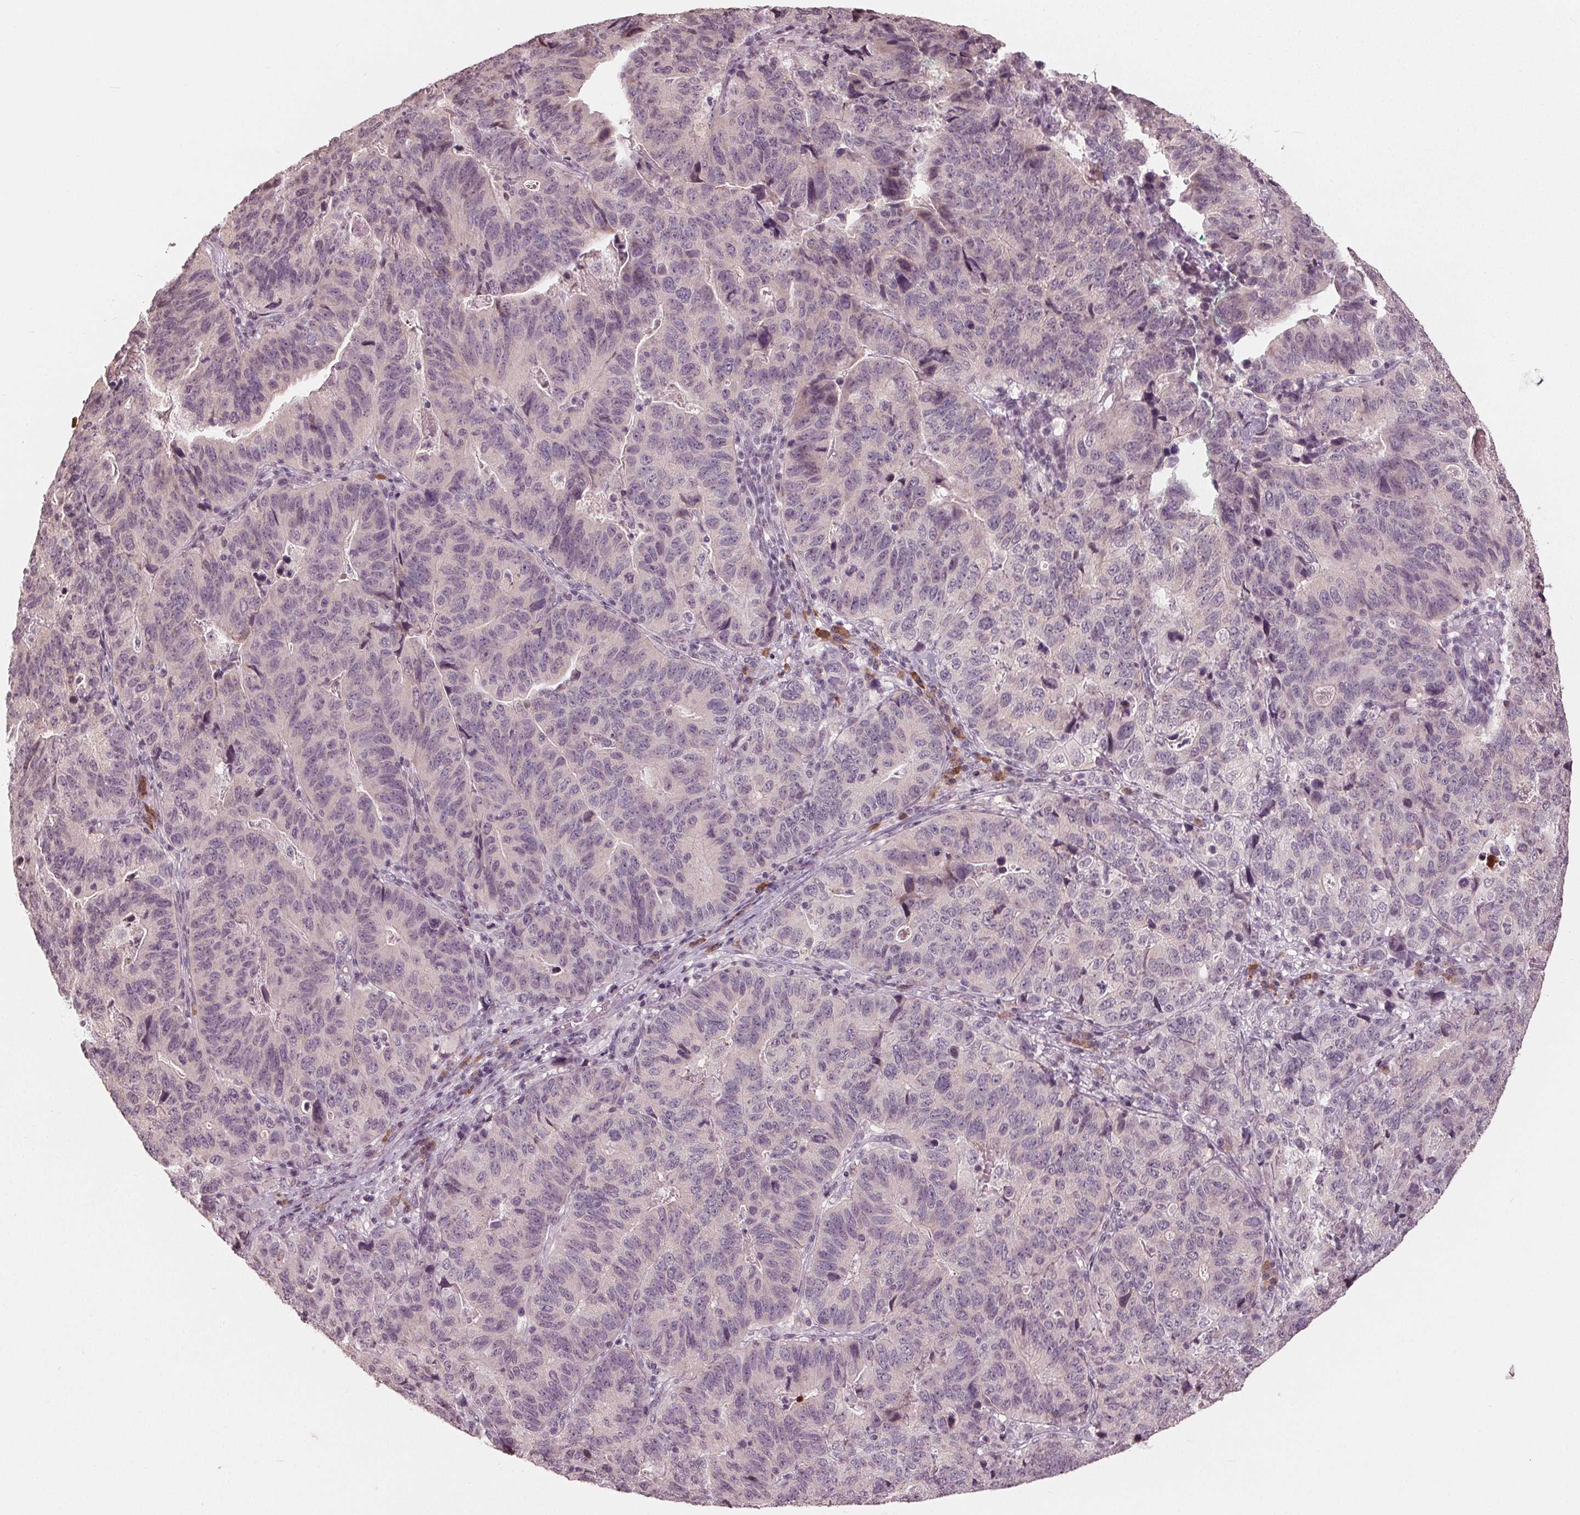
{"staining": {"intensity": "negative", "quantity": "none", "location": "none"}, "tissue": "stomach cancer", "cell_type": "Tumor cells", "image_type": "cancer", "snomed": [{"axis": "morphology", "description": "Adenocarcinoma, NOS"}, {"axis": "topography", "description": "Stomach, upper"}], "caption": "This is an IHC image of human adenocarcinoma (stomach). There is no expression in tumor cells.", "gene": "CXCL16", "patient": {"sex": "female", "age": 67}}